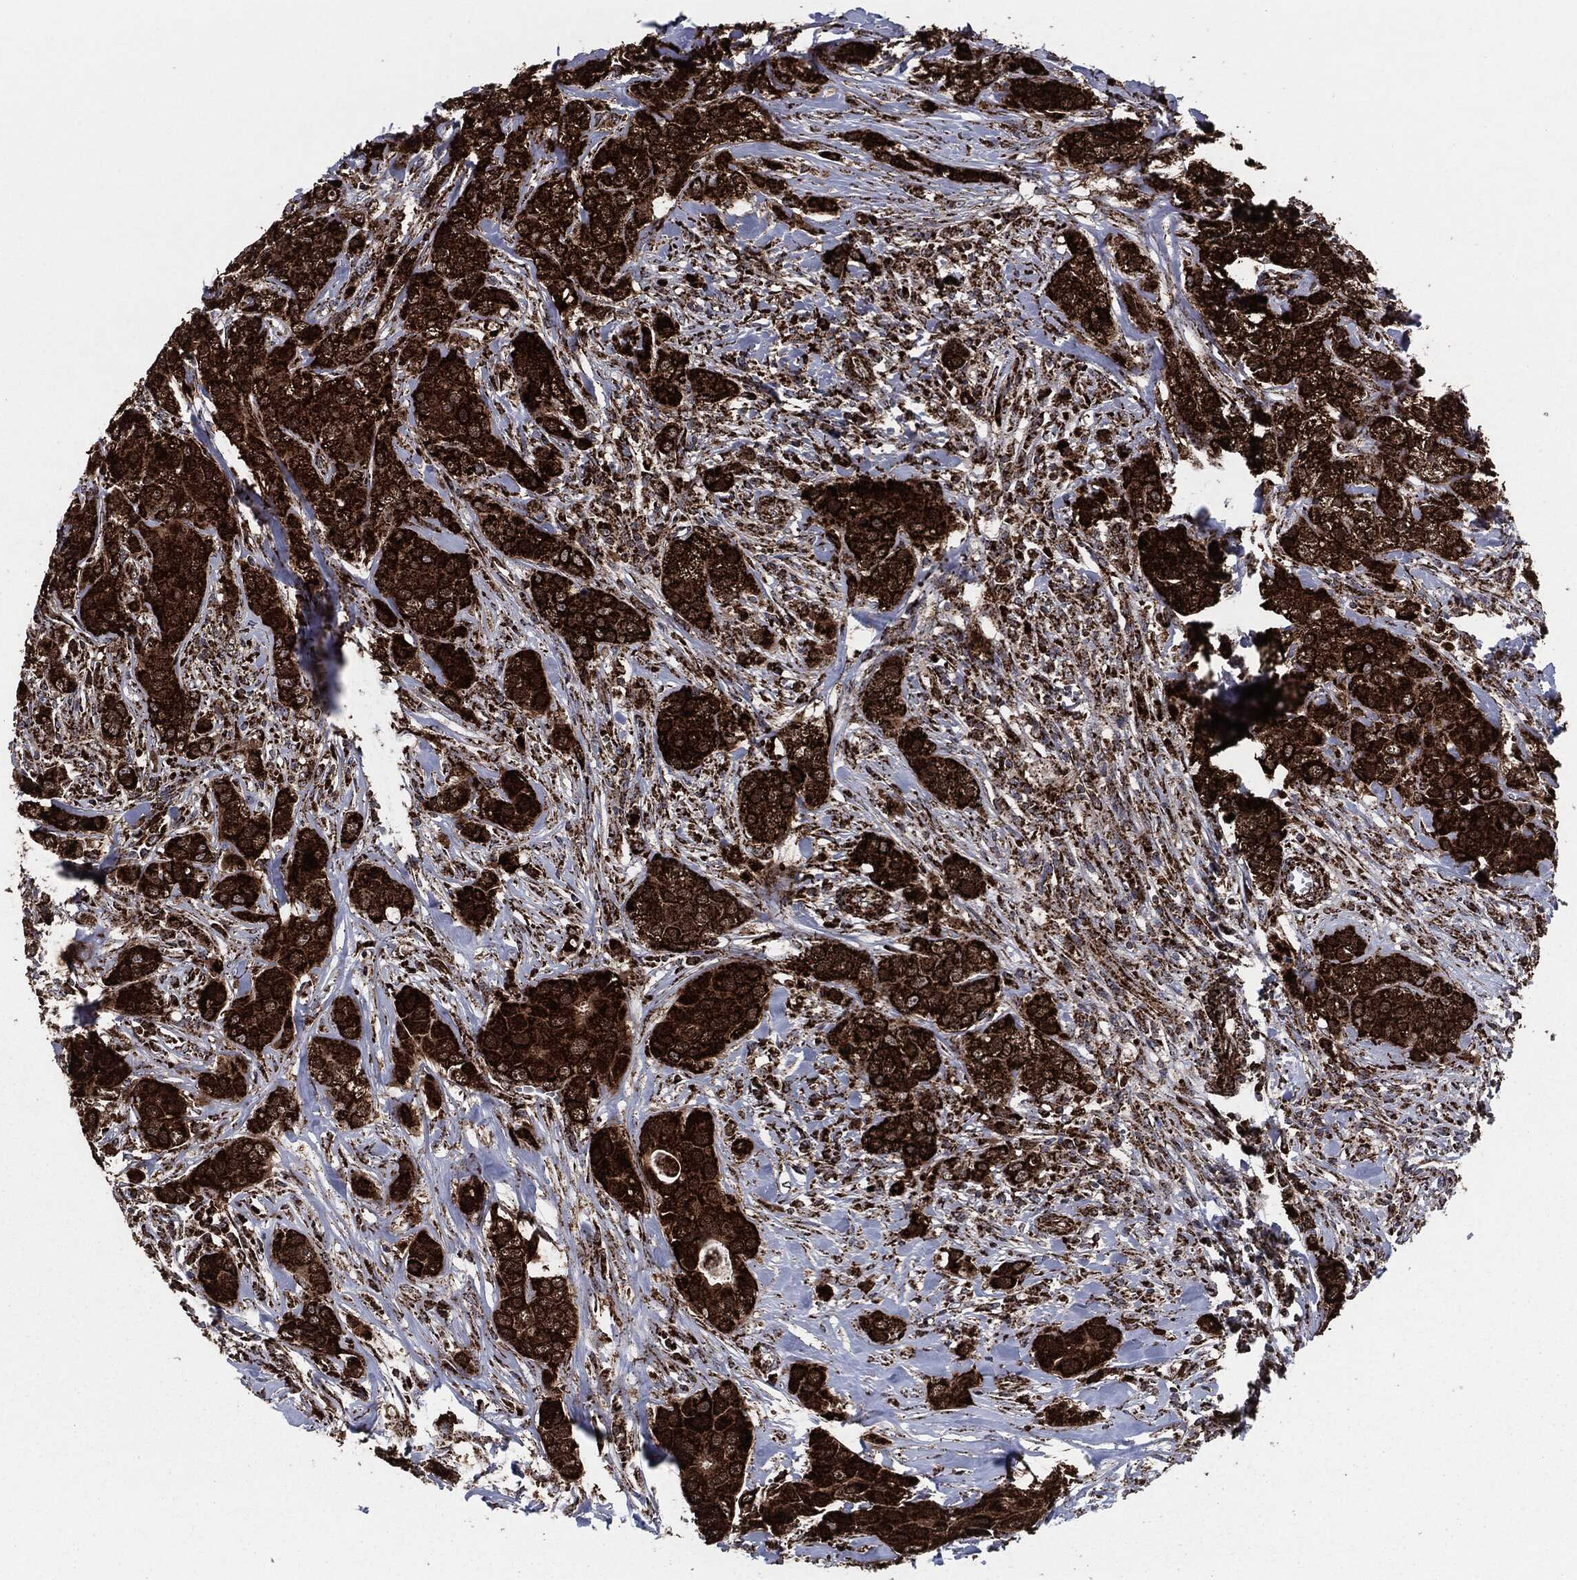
{"staining": {"intensity": "strong", "quantity": ">75%", "location": "cytoplasmic/membranous"}, "tissue": "breast cancer", "cell_type": "Tumor cells", "image_type": "cancer", "snomed": [{"axis": "morphology", "description": "Duct carcinoma"}, {"axis": "topography", "description": "Breast"}], "caption": "The immunohistochemical stain highlights strong cytoplasmic/membranous expression in tumor cells of breast infiltrating ductal carcinoma tissue. (IHC, brightfield microscopy, high magnification).", "gene": "FH", "patient": {"sex": "female", "age": 43}}